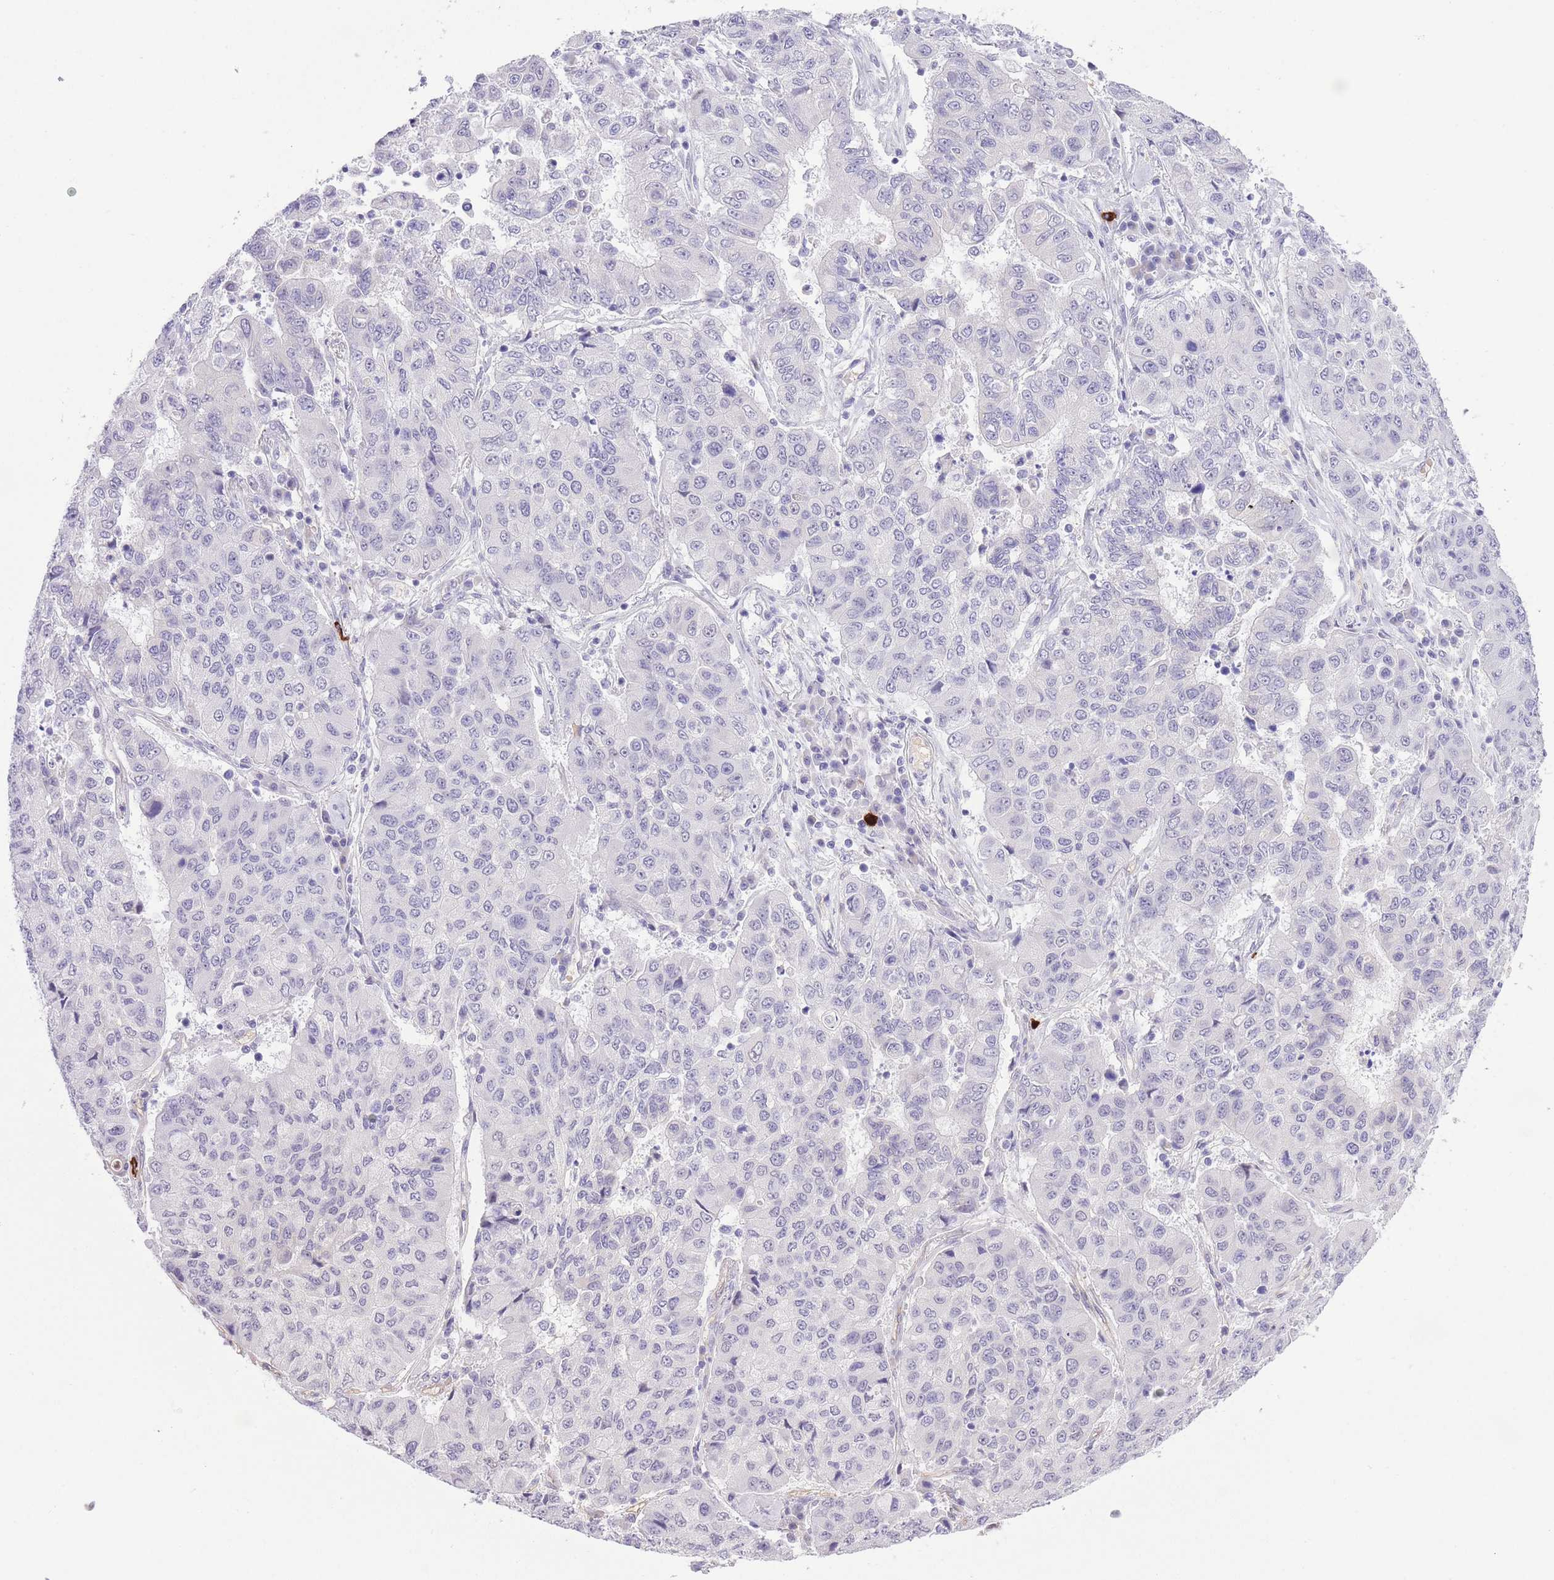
{"staining": {"intensity": "negative", "quantity": "none", "location": "none"}, "tissue": "lung cancer", "cell_type": "Tumor cells", "image_type": "cancer", "snomed": [{"axis": "morphology", "description": "Squamous cell carcinoma, NOS"}, {"axis": "topography", "description": "Lung"}], "caption": "Human lung squamous cell carcinoma stained for a protein using IHC reveals no positivity in tumor cells.", "gene": "MEIOSIN", "patient": {"sex": "male", "age": 74}}